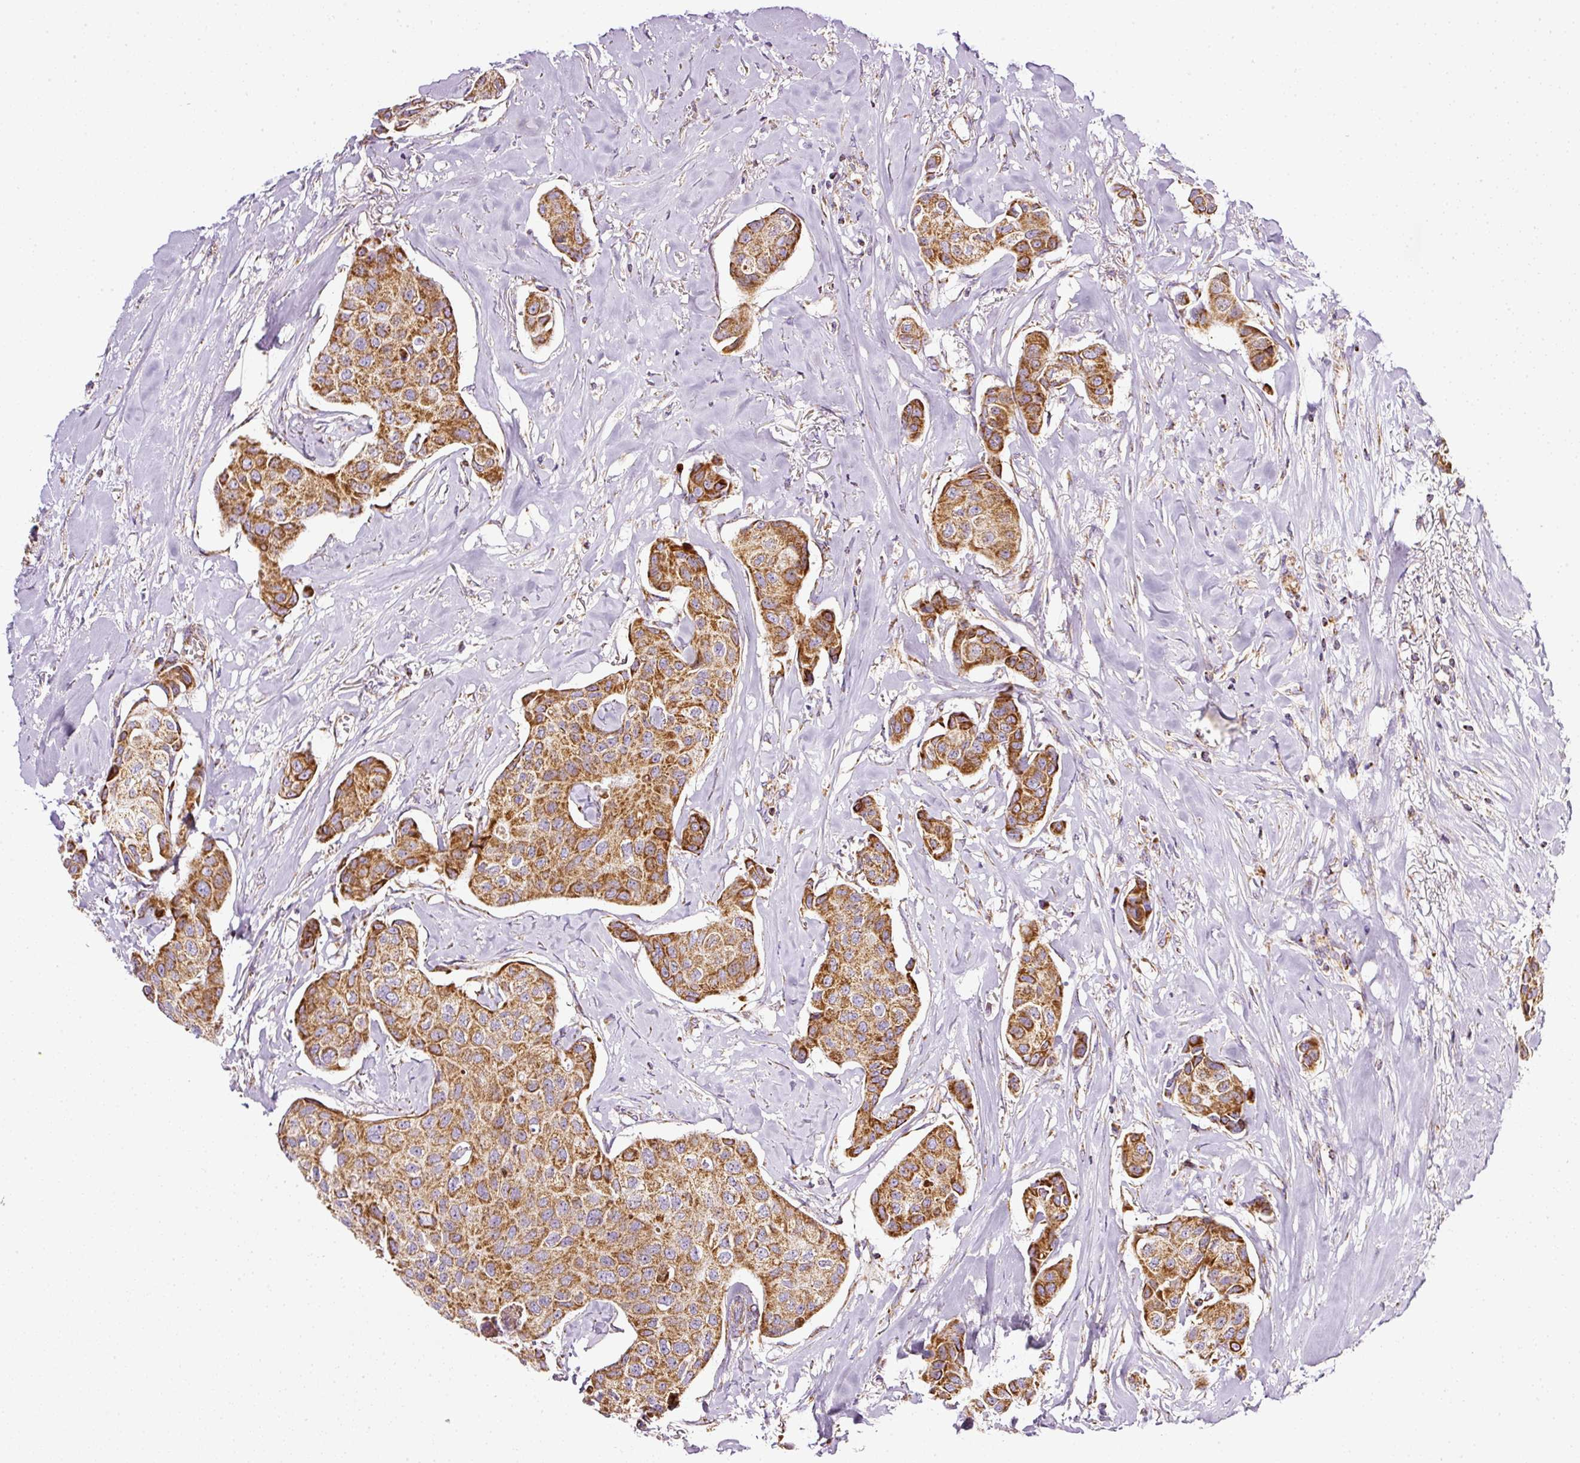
{"staining": {"intensity": "moderate", "quantity": ">75%", "location": "cytoplasmic/membranous"}, "tissue": "breast cancer", "cell_type": "Tumor cells", "image_type": "cancer", "snomed": [{"axis": "morphology", "description": "Duct carcinoma"}, {"axis": "topography", "description": "Breast"}], "caption": "IHC histopathology image of human breast cancer (infiltrating ductal carcinoma) stained for a protein (brown), which reveals medium levels of moderate cytoplasmic/membranous positivity in about >75% of tumor cells.", "gene": "SDHA", "patient": {"sex": "female", "age": 80}}